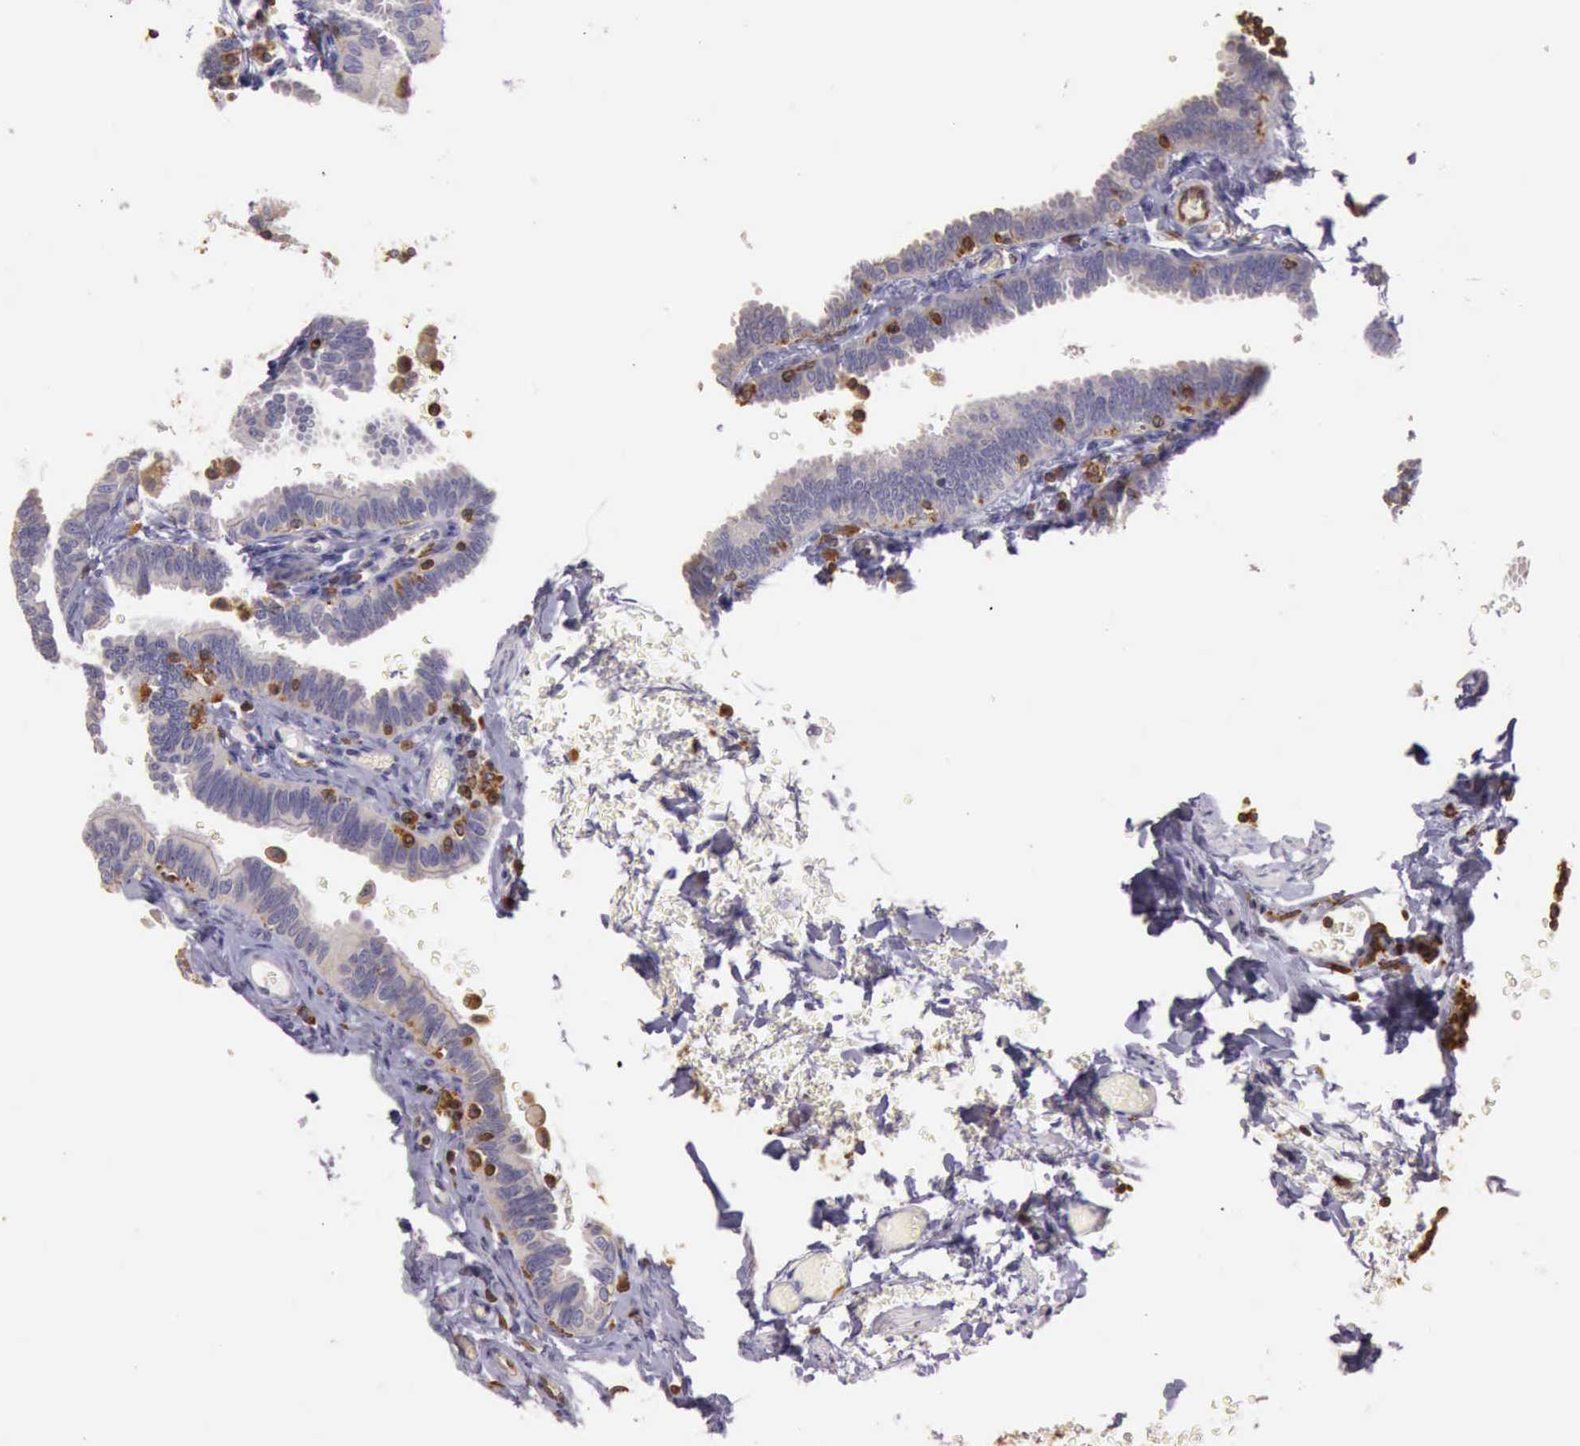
{"staining": {"intensity": "negative", "quantity": "none", "location": "none"}, "tissue": "fallopian tube", "cell_type": "Glandular cells", "image_type": "normal", "snomed": [{"axis": "morphology", "description": "Normal tissue, NOS"}, {"axis": "topography", "description": "Fallopian tube"}], "caption": "Fallopian tube was stained to show a protein in brown. There is no significant positivity in glandular cells. (DAB (3,3'-diaminobenzidine) immunohistochemistry, high magnification).", "gene": "ARHGAP4", "patient": {"sex": "female", "age": 51}}